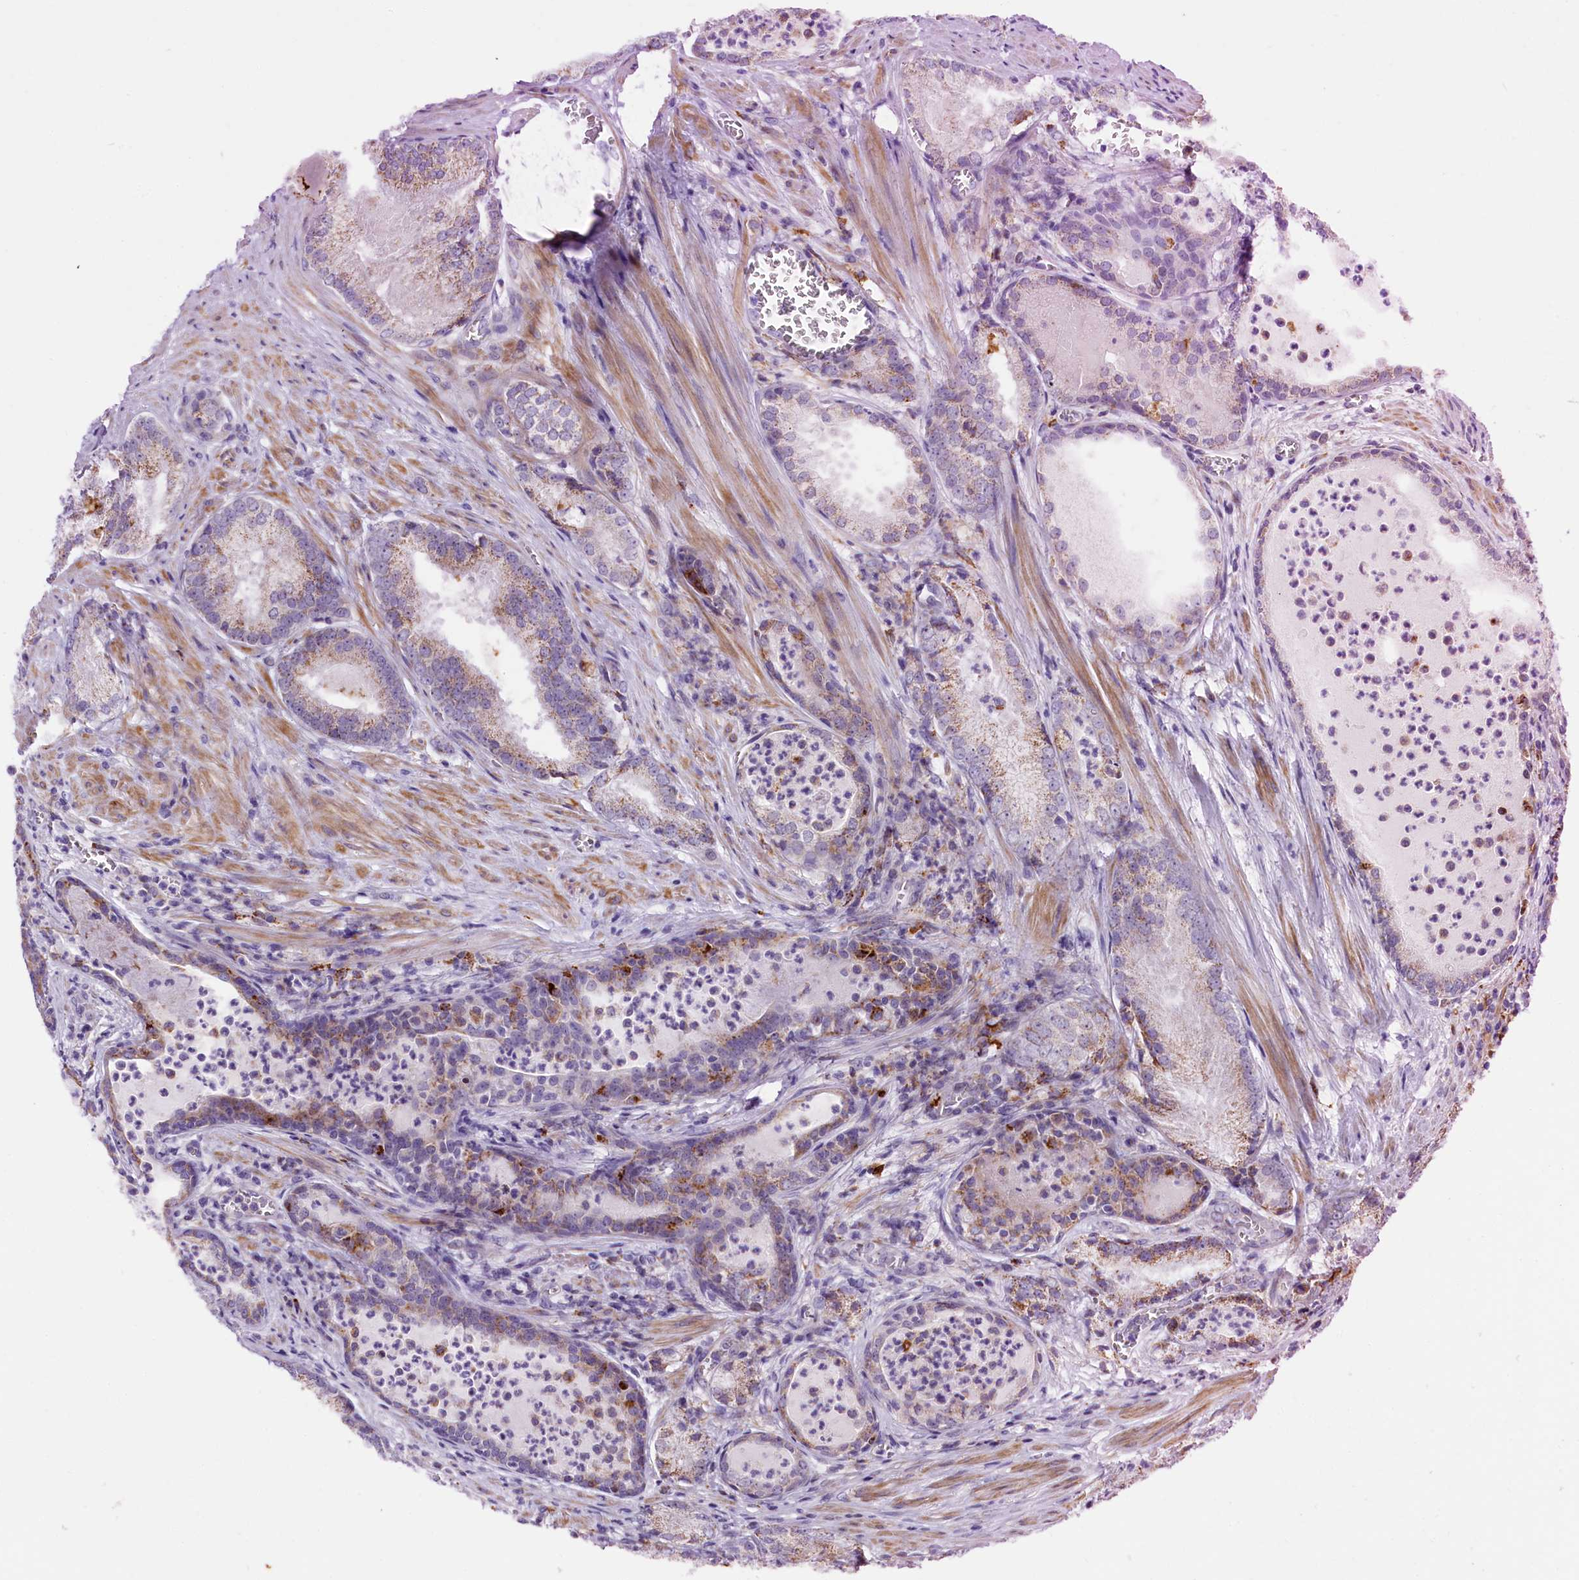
{"staining": {"intensity": "weak", "quantity": "25%-75%", "location": "cytoplasmic/membranous"}, "tissue": "prostate cancer", "cell_type": "Tumor cells", "image_type": "cancer", "snomed": [{"axis": "morphology", "description": "Adenocarcinoma, Low grade"}, {"axis": "topography", "description": "Prostate"}], "caption": "Brown immunohistochemical staining in prostate cancer demonstrates weak cytoplasmic/membranous positivity in approximately 25%-75% of tumor cells.", "gene": "IL20RA", "patient": {"sex": "male", "age": 54}}